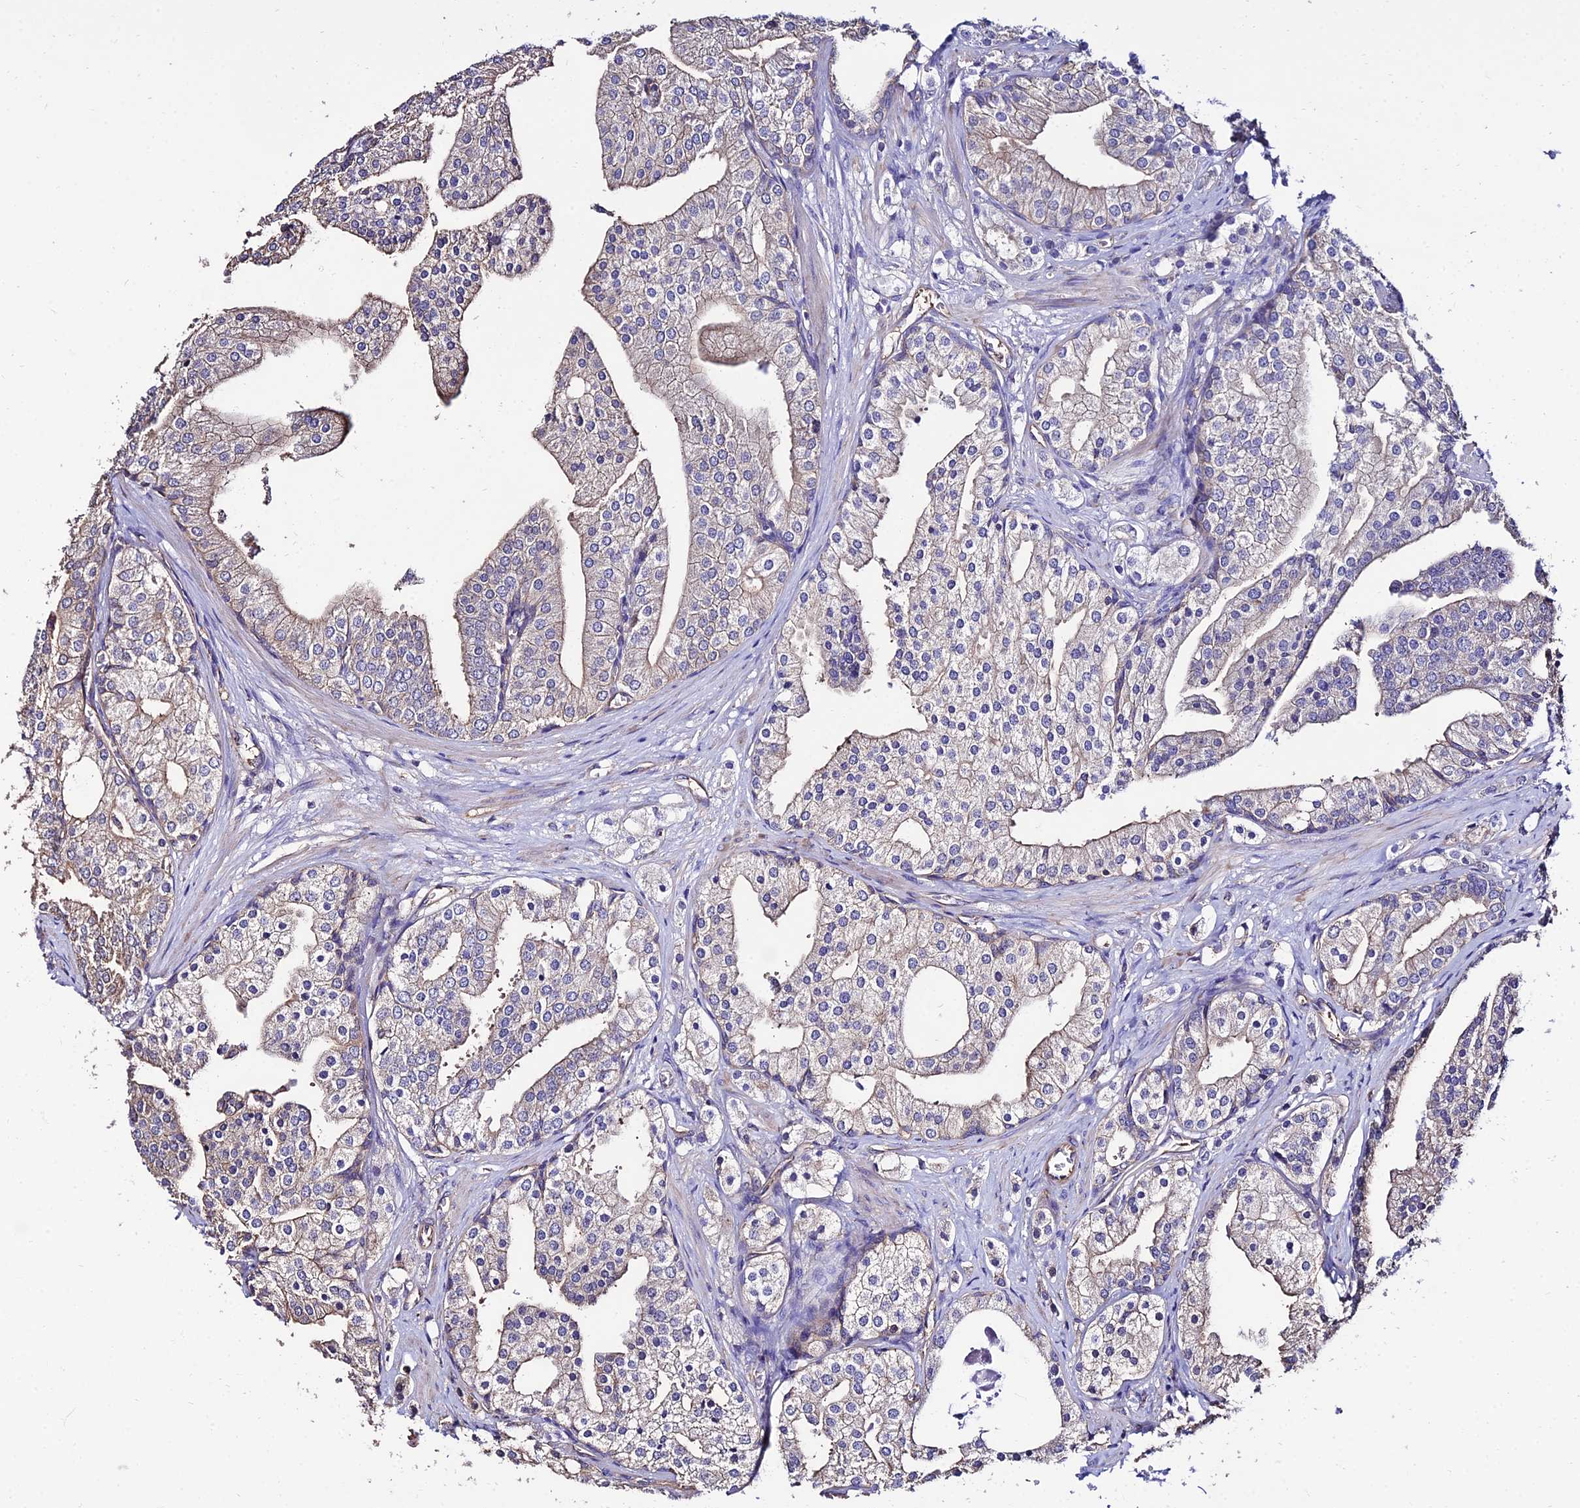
{"staining": {"intensity": "weak", "quantity": "<25%", "location": "cytoplasmic/membranous"}, "tissue": "prostate cancer", "cell_type": "Tumor cells", "image_type": "cancer", "snomed": [{"axis": "morphology", "description": "Adenocarcinoma, High grade"}, {"axis": "topography", "description": "Prostate"}], "caption": "This is an immunohistochemistry photomicrograph of adenocarcinoma (high-grade) (prostate). There is no staining in tumor cells.", "gene": "CALM2", "patient": {"sex": "male", "age": 50}}